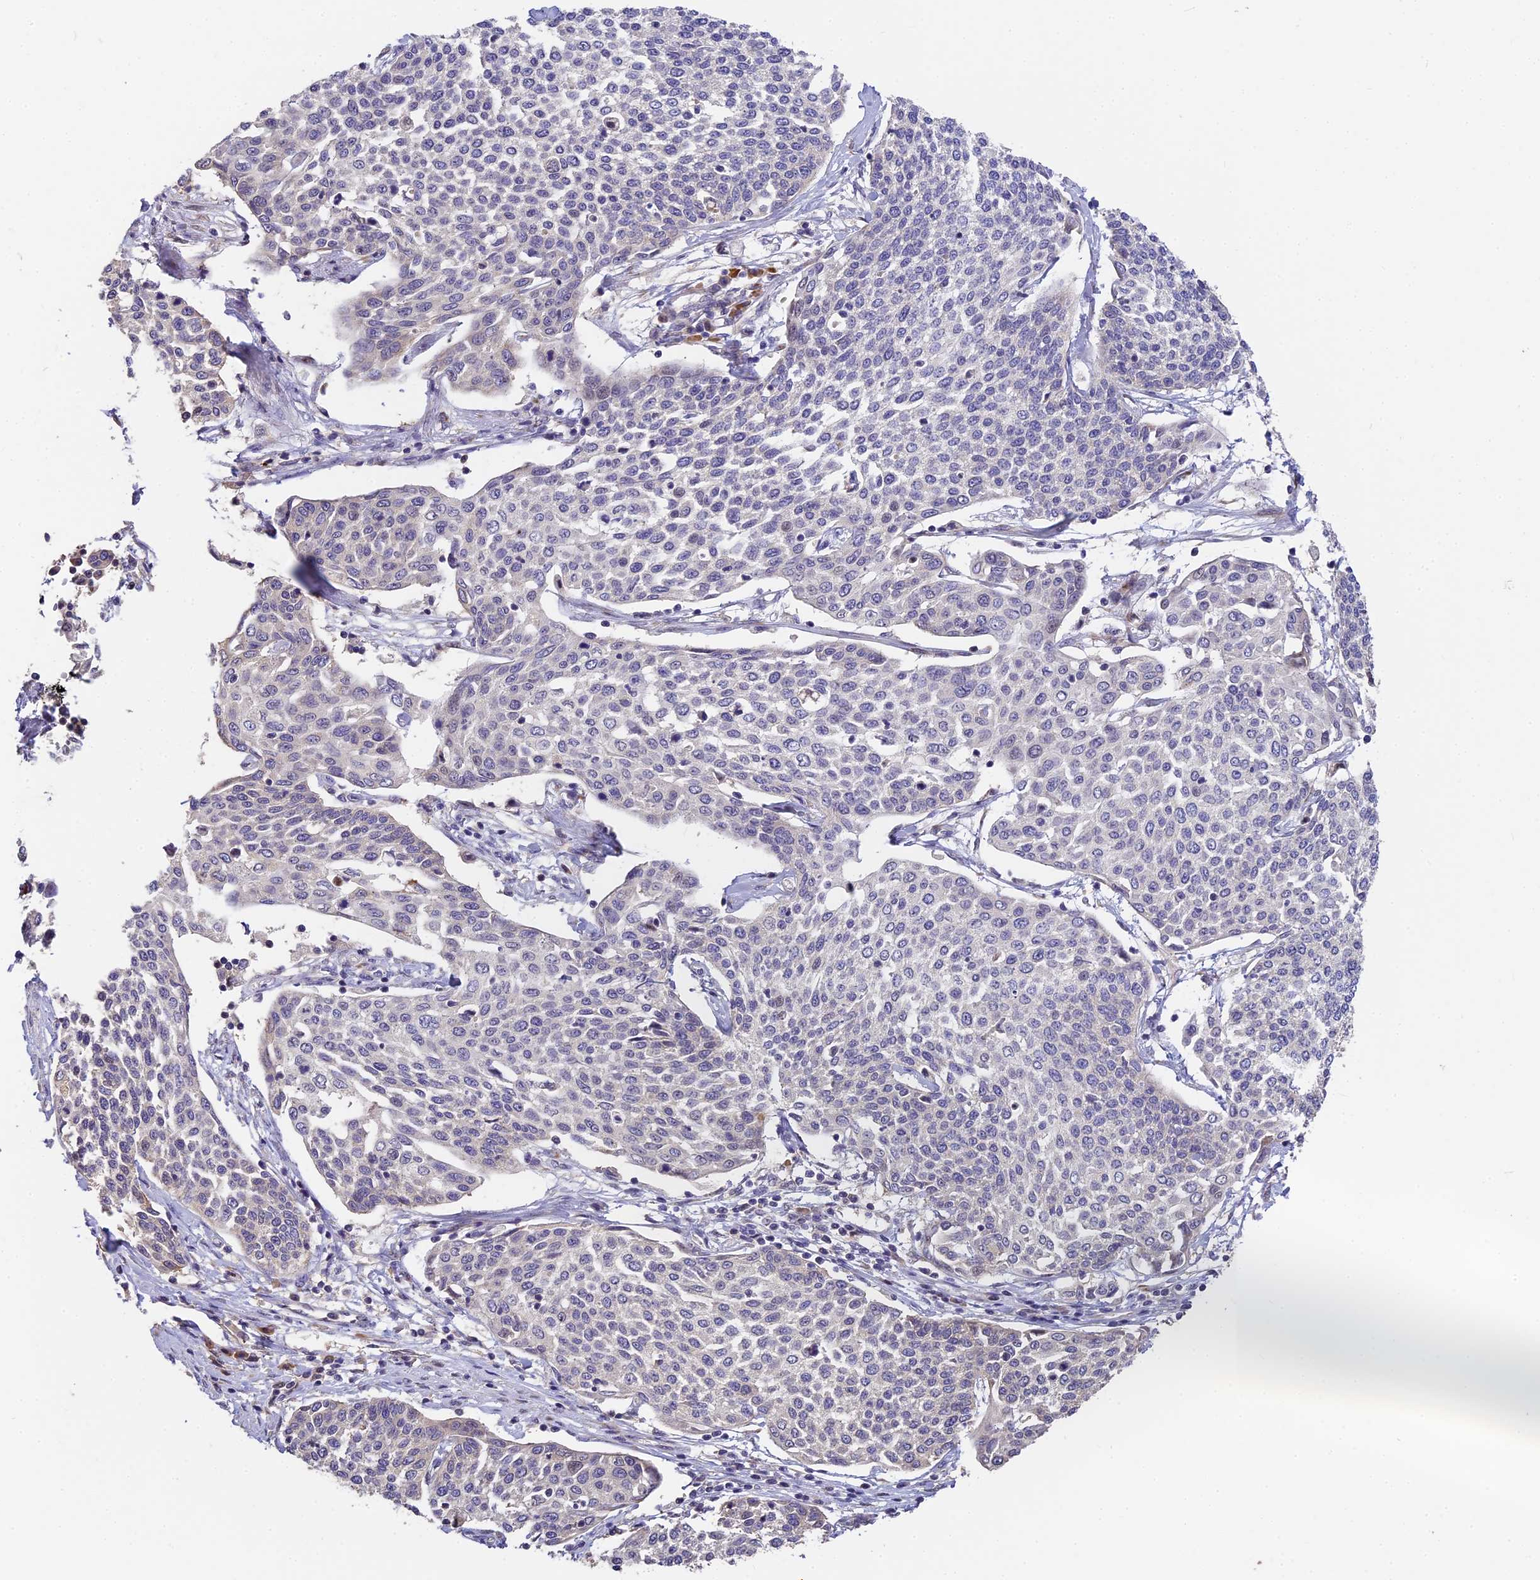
{"staining": {"intensity": "negative", "quantity": "none", "location": "none"}, "tissue": "cervical cancer", "cell_type": "Tumor cells", "image_type": "cancer", "snomed": [{"axis": "morphology", "description": "Squamous cell carcinoma, NOS"}, {"axis": "topography", "description": "Cervix"}], "caption": "High magnification brightfield microscopy of squamous cell carcinoma (cervical) stained with DAB (brown) and counterstained with hematoxylin (blue): tumor cells show no significant positivity.", "gene": "BSCL2", "patient": {"sex": "female", "age": 34}}